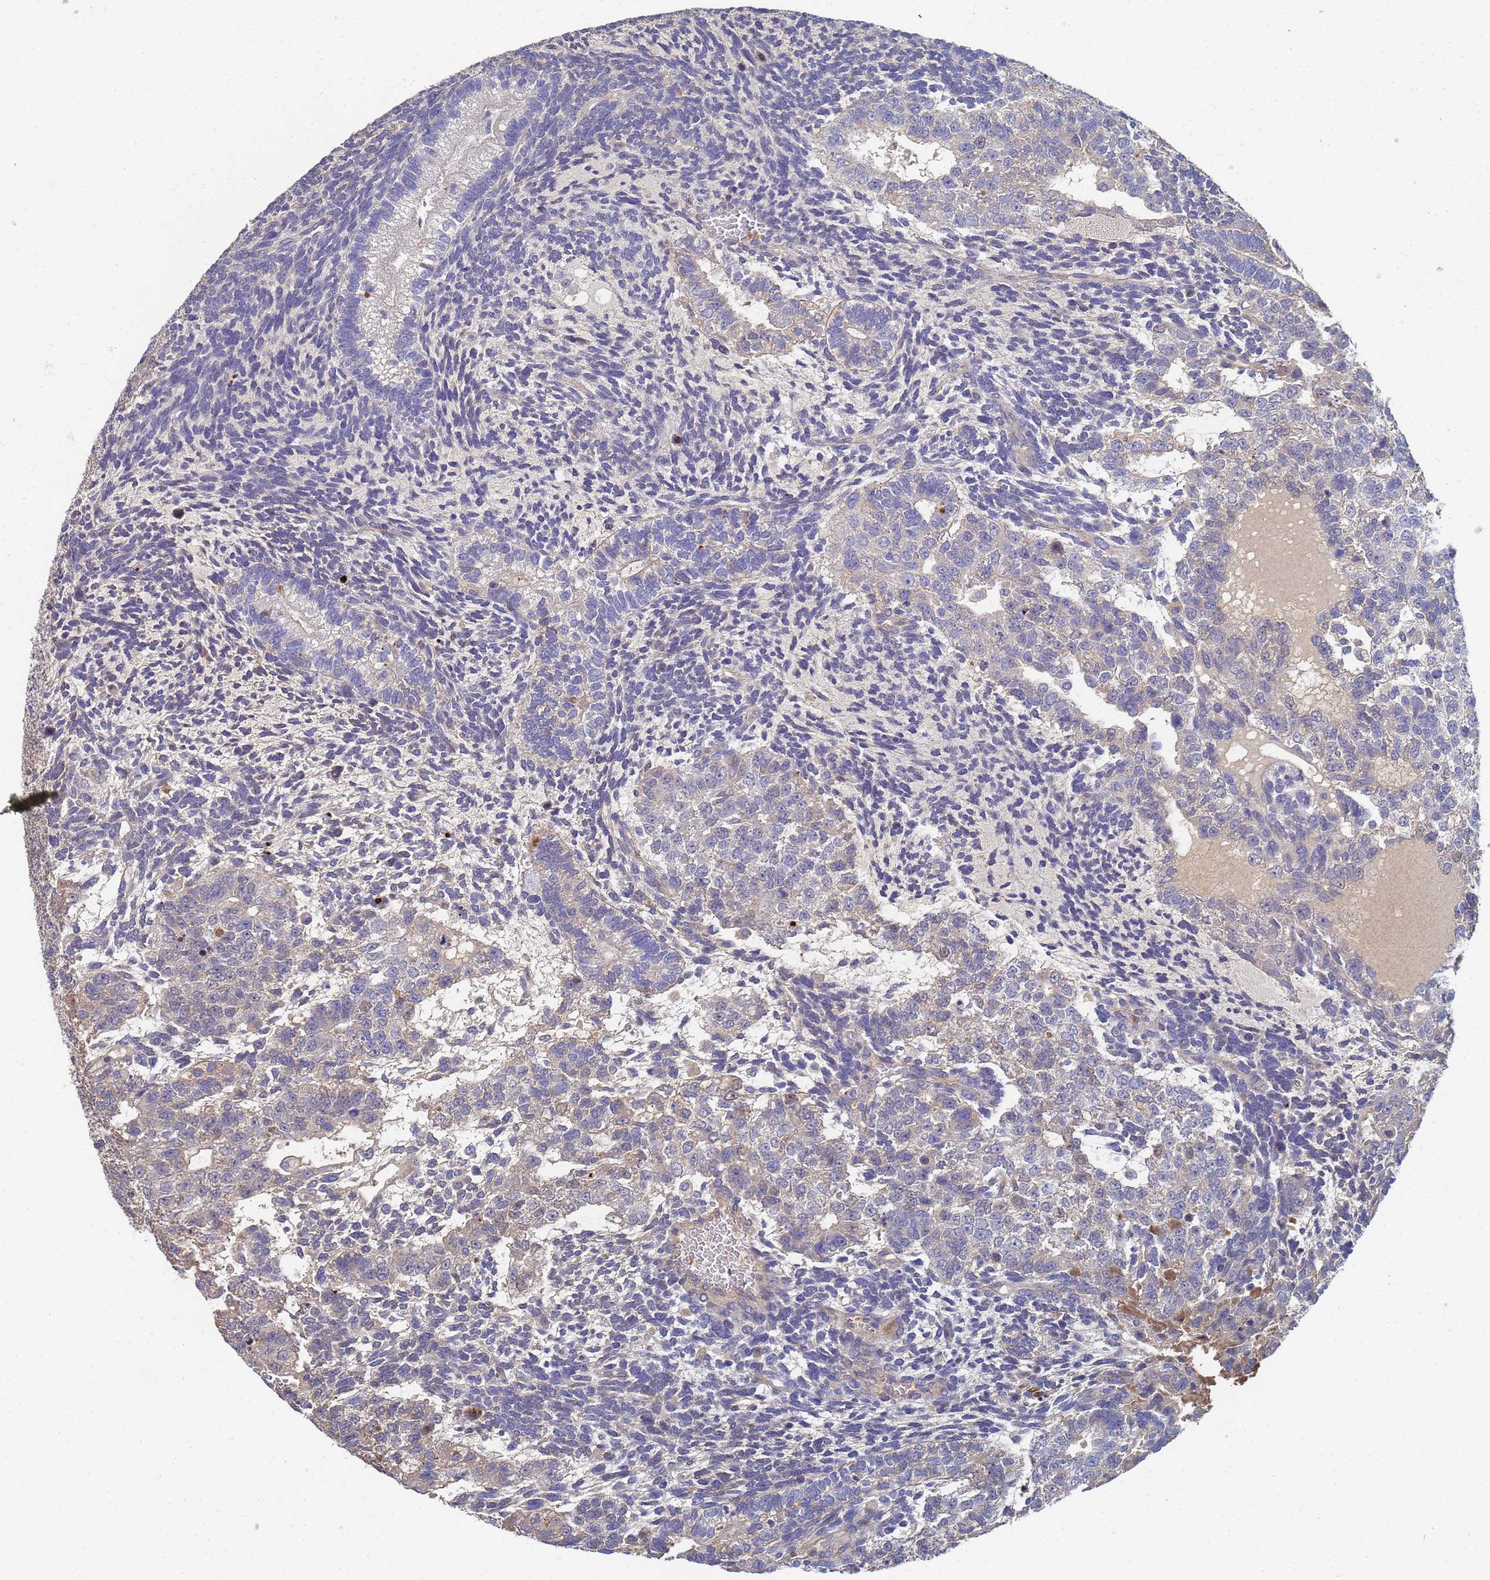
{"staining": {"intensity": "negative", "quantity": "none", "location": "none"}, "tissue": "testis cancer", "cell_type": "Tumor cells", "image_type": "cancer", "snomed": [{"axis": "morphology", "description": "Carcinoma, Embryonal, NOS"}, {"axis": "topography", "description": "Testis"}], "caption": "Protein analysis of testis cancer (embryonal carcinoma) shows no significant positivity in tumor cells. (Brightfield microscopy of DAB (3,3'-diaminobenzidine) immunohistochemistry (IHC) at high magnification).", "gene": "LBX2", "patient": {"sex": "male", "age": 23}}